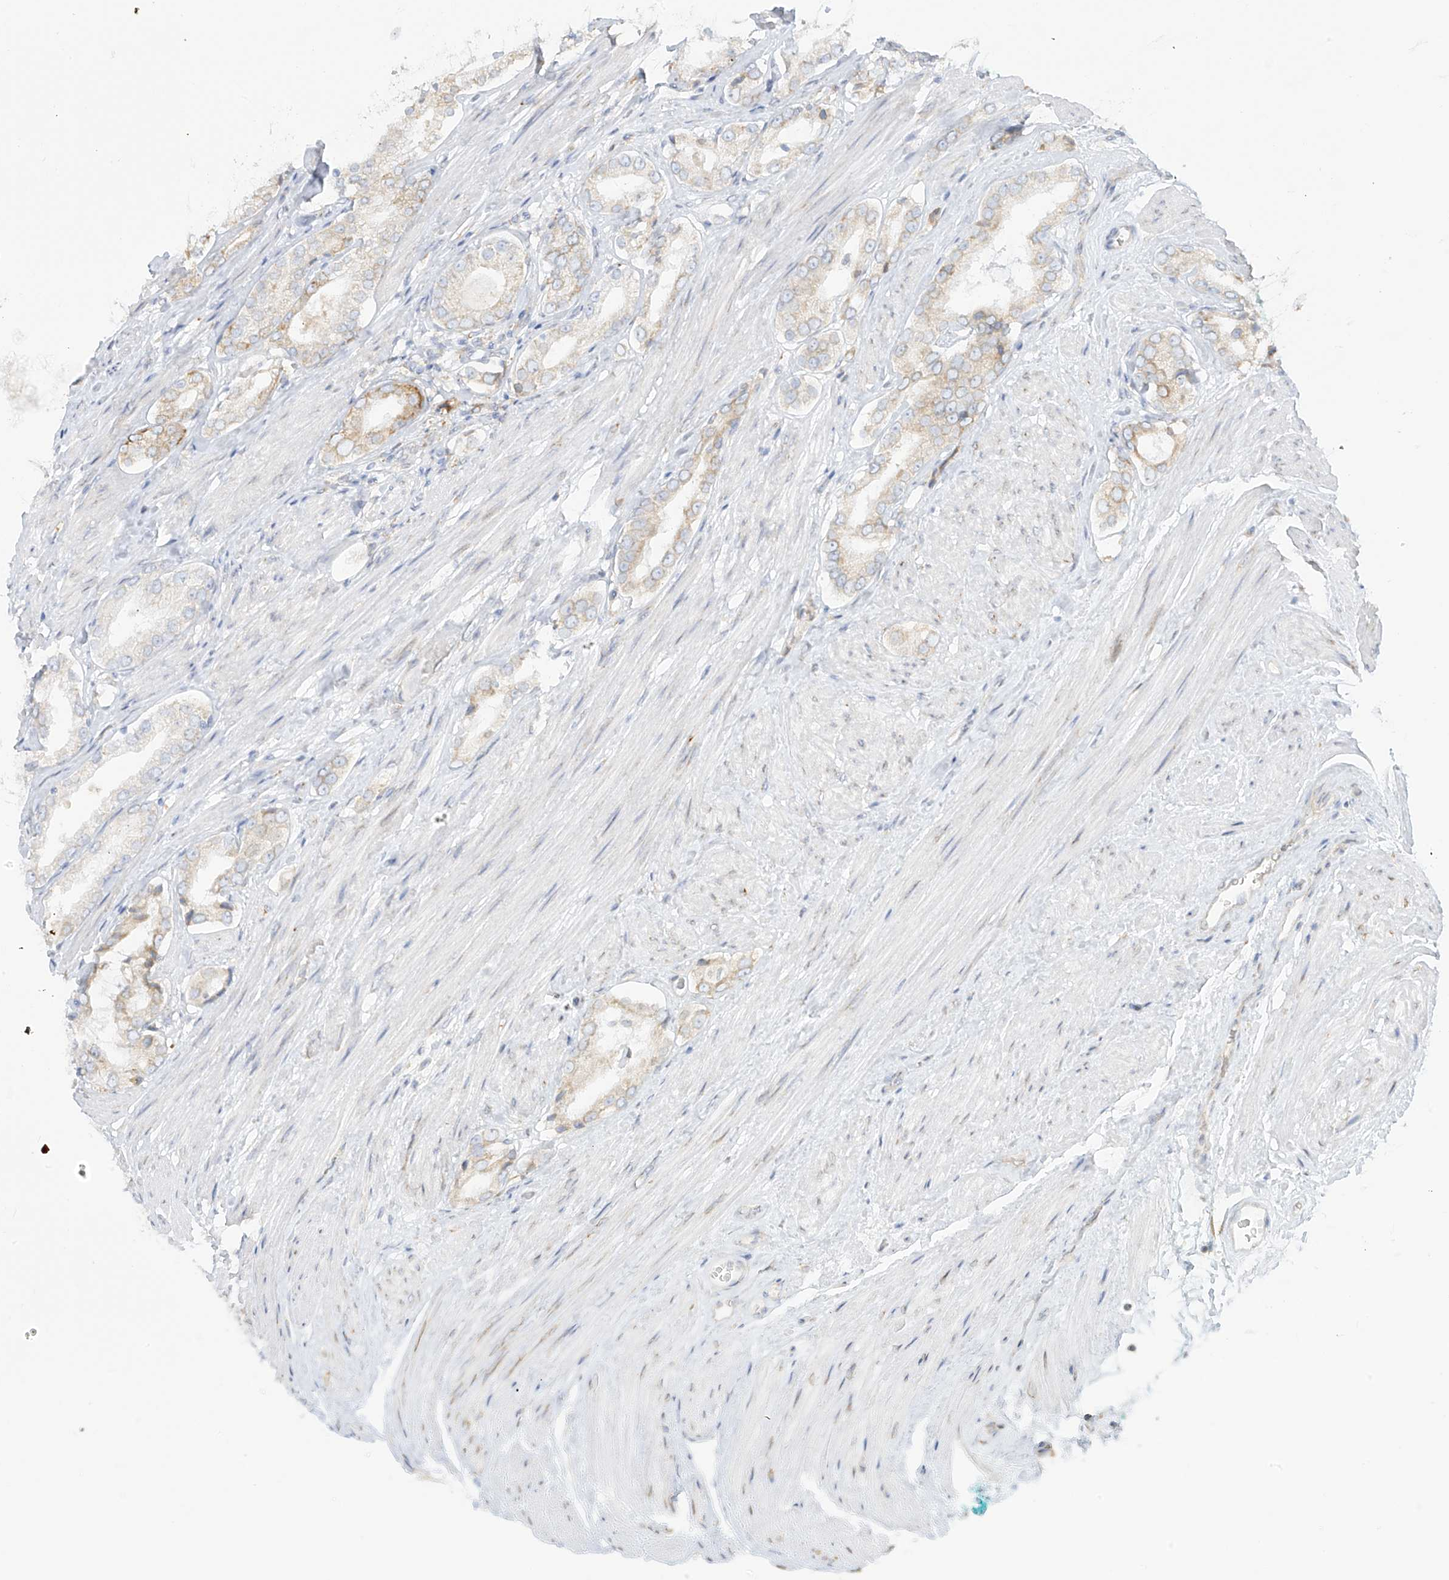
{"staining": {"intensity": "weak", "quantity": "<25%", "location": "cytoplasmic/membranous"}, "tissue": "prostate cancer", "cell_type": "Tumor cells", "image_type": "cancer", "snomed": [{"axis": "morphology", "description": "Adenocarcinoma, Low grade"}, {"axis": "topography", "description": "Prostate"}], "caption": "Tumor cells are negative for protein expression in human adenocarcinoma (low-grade) (prostate).", "gene": "LRRC59", "patient": {"sex": "male", "age": 54}}